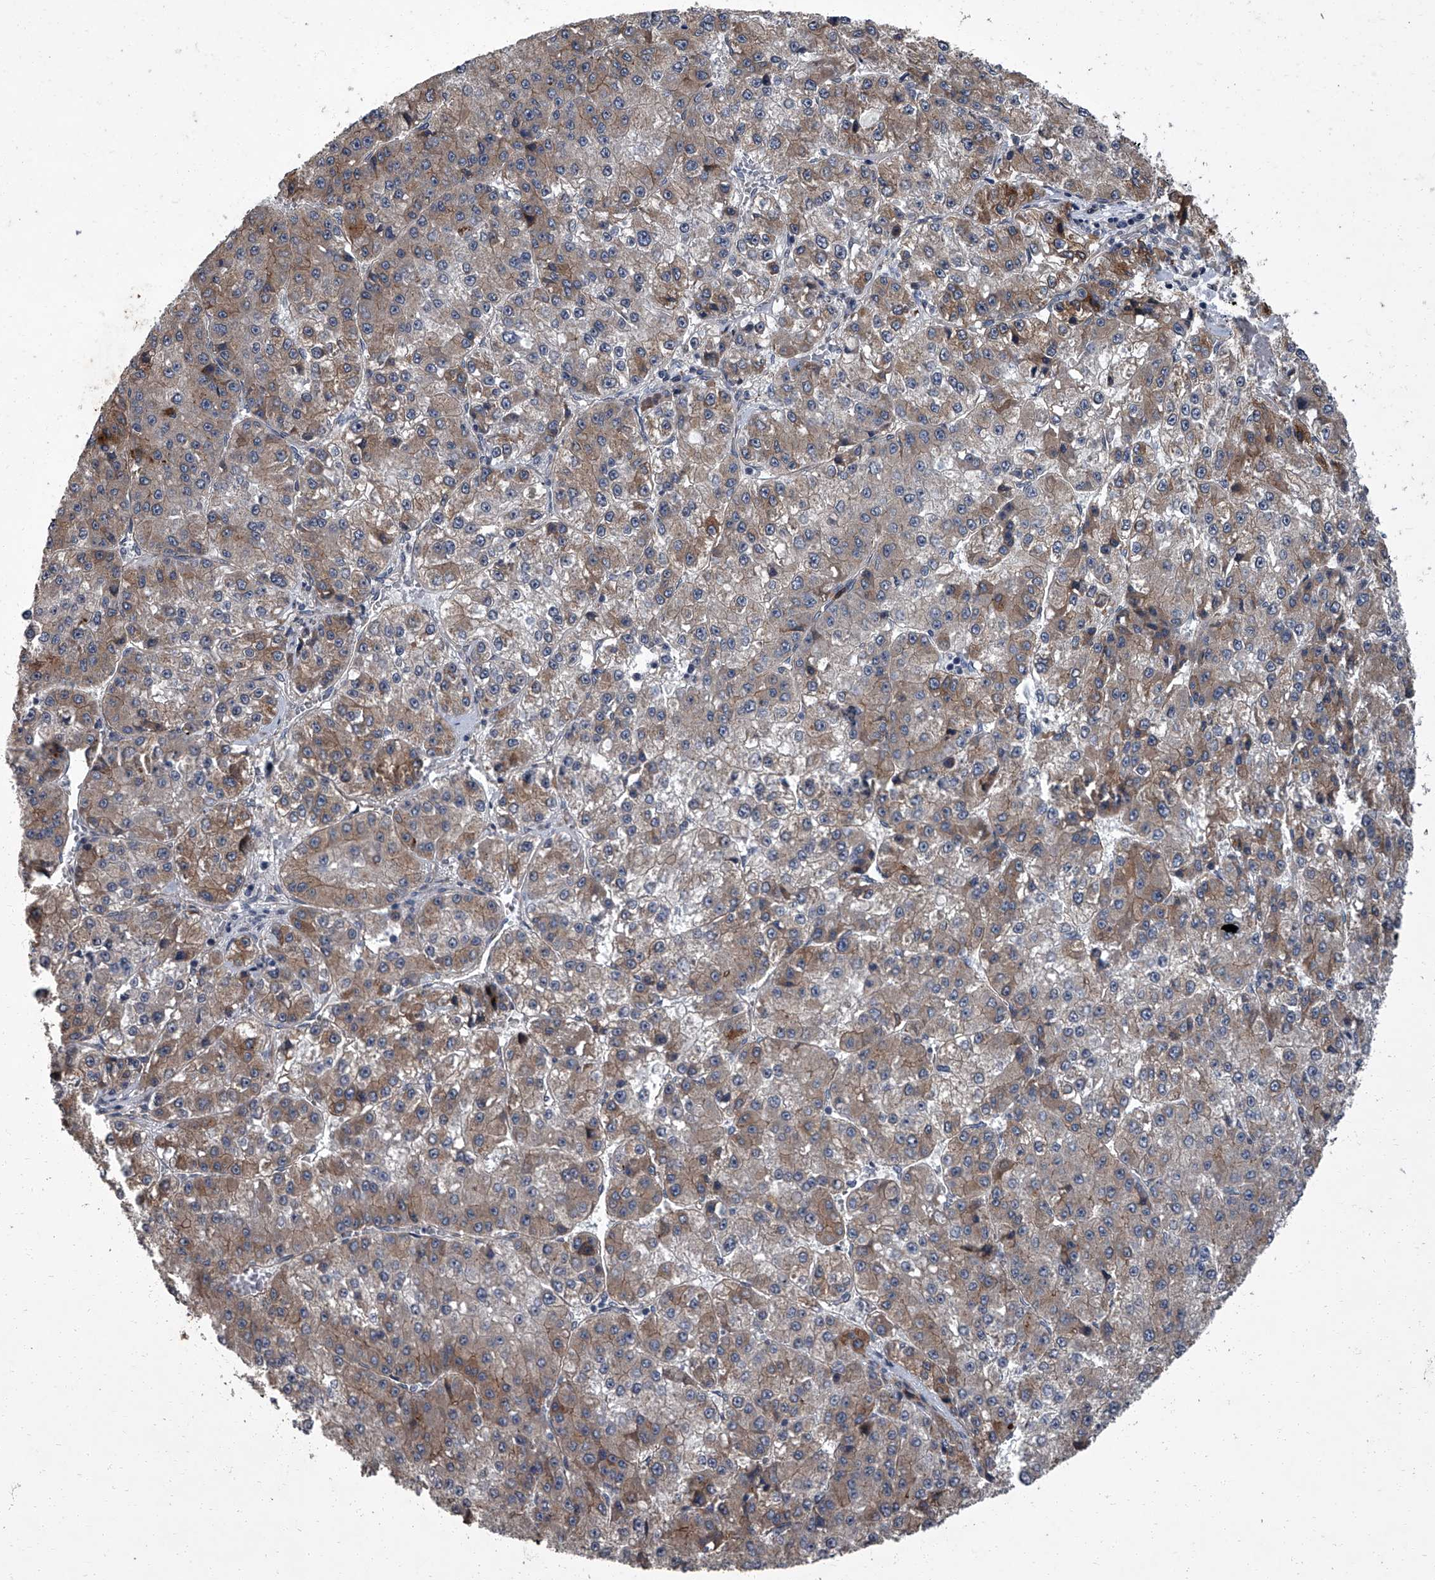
{"staining": {"intensity": "weak", "quantity": "25%-75%", "location": "cytoplasmic/membranous"}, "tissue": "liver cancer", "cell_type": "Tumor cells", "image_type": "cancer", "snomed": [{"axis": "morphology", "description": "Carcinoma, Hepatocellular, NOS"}, {"axis": "topography", "description": "Liver"}], "caption": "The histopathology image exhibits staining of liver hepatocellular carcinoma, revealing weak cytoplasmic/membranous protein expression (brown color) within tumor cells. The protein of interest is shown in brown color, while the nuclei are stained blue.", "gene": "SIRT4", "patient": {"sex": "female", "age": 73}}